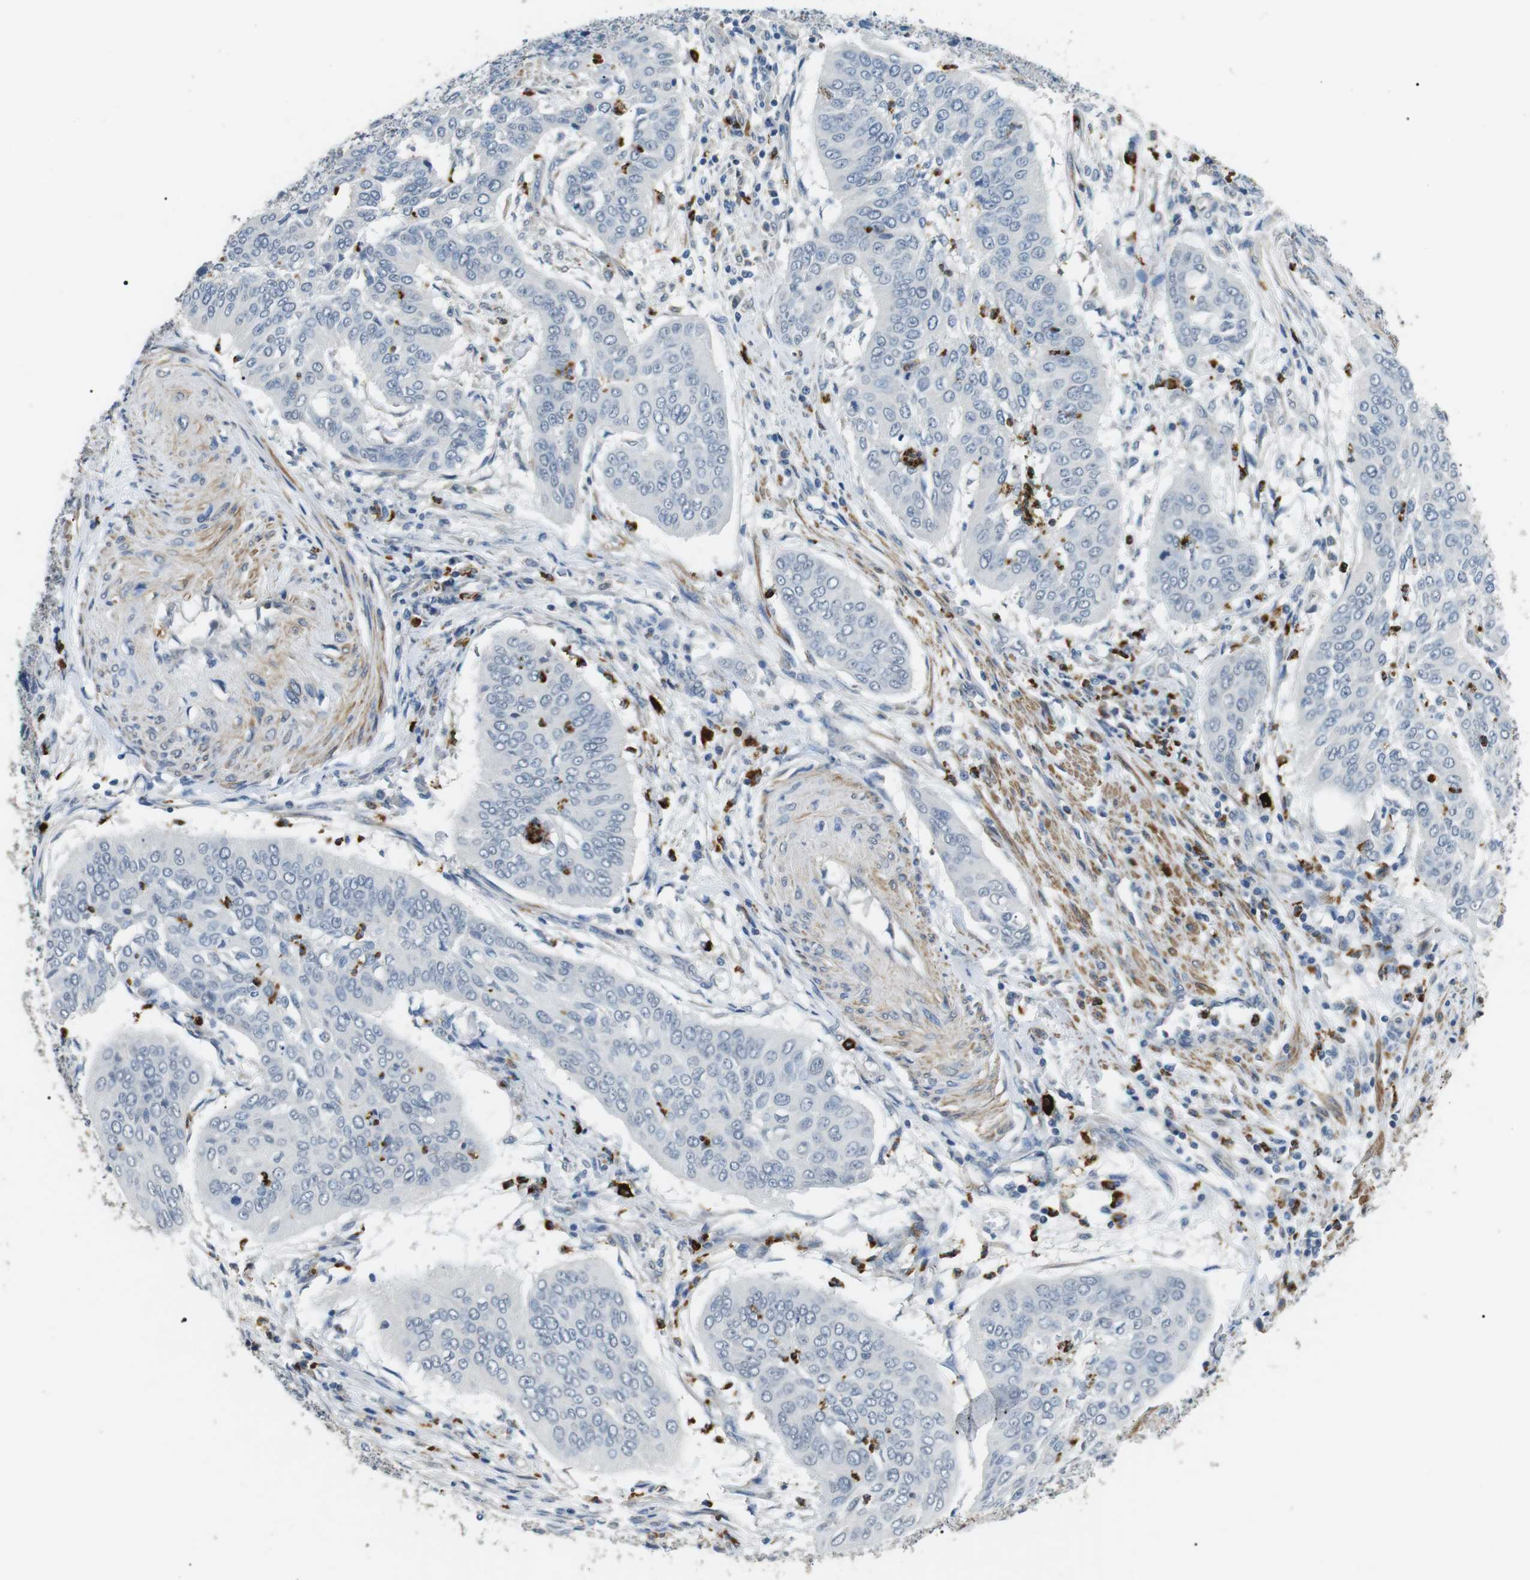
{"staining": {"intensity": "negative", "quantity": "none", "location": "none"}, "tissue": "cervical cancer", "cell_type": "Tumor cells", "image_type": "cancer", "snomed": [{"axis": "morphology", "description": "Normal tissue, NOS"}, {"axis": "morphology", "description": "Squamous cell carcinoma, NOS"}, {"axis": "topography", "description": "Cervix"}], "caption": "A photomicrograph of cervical cancer (squamous cell carcinoma) stained for a protein exhibits no brown staining in tumor cells.", "gene": "GZMM", "patient": {"sex": "female", "age": 39}}